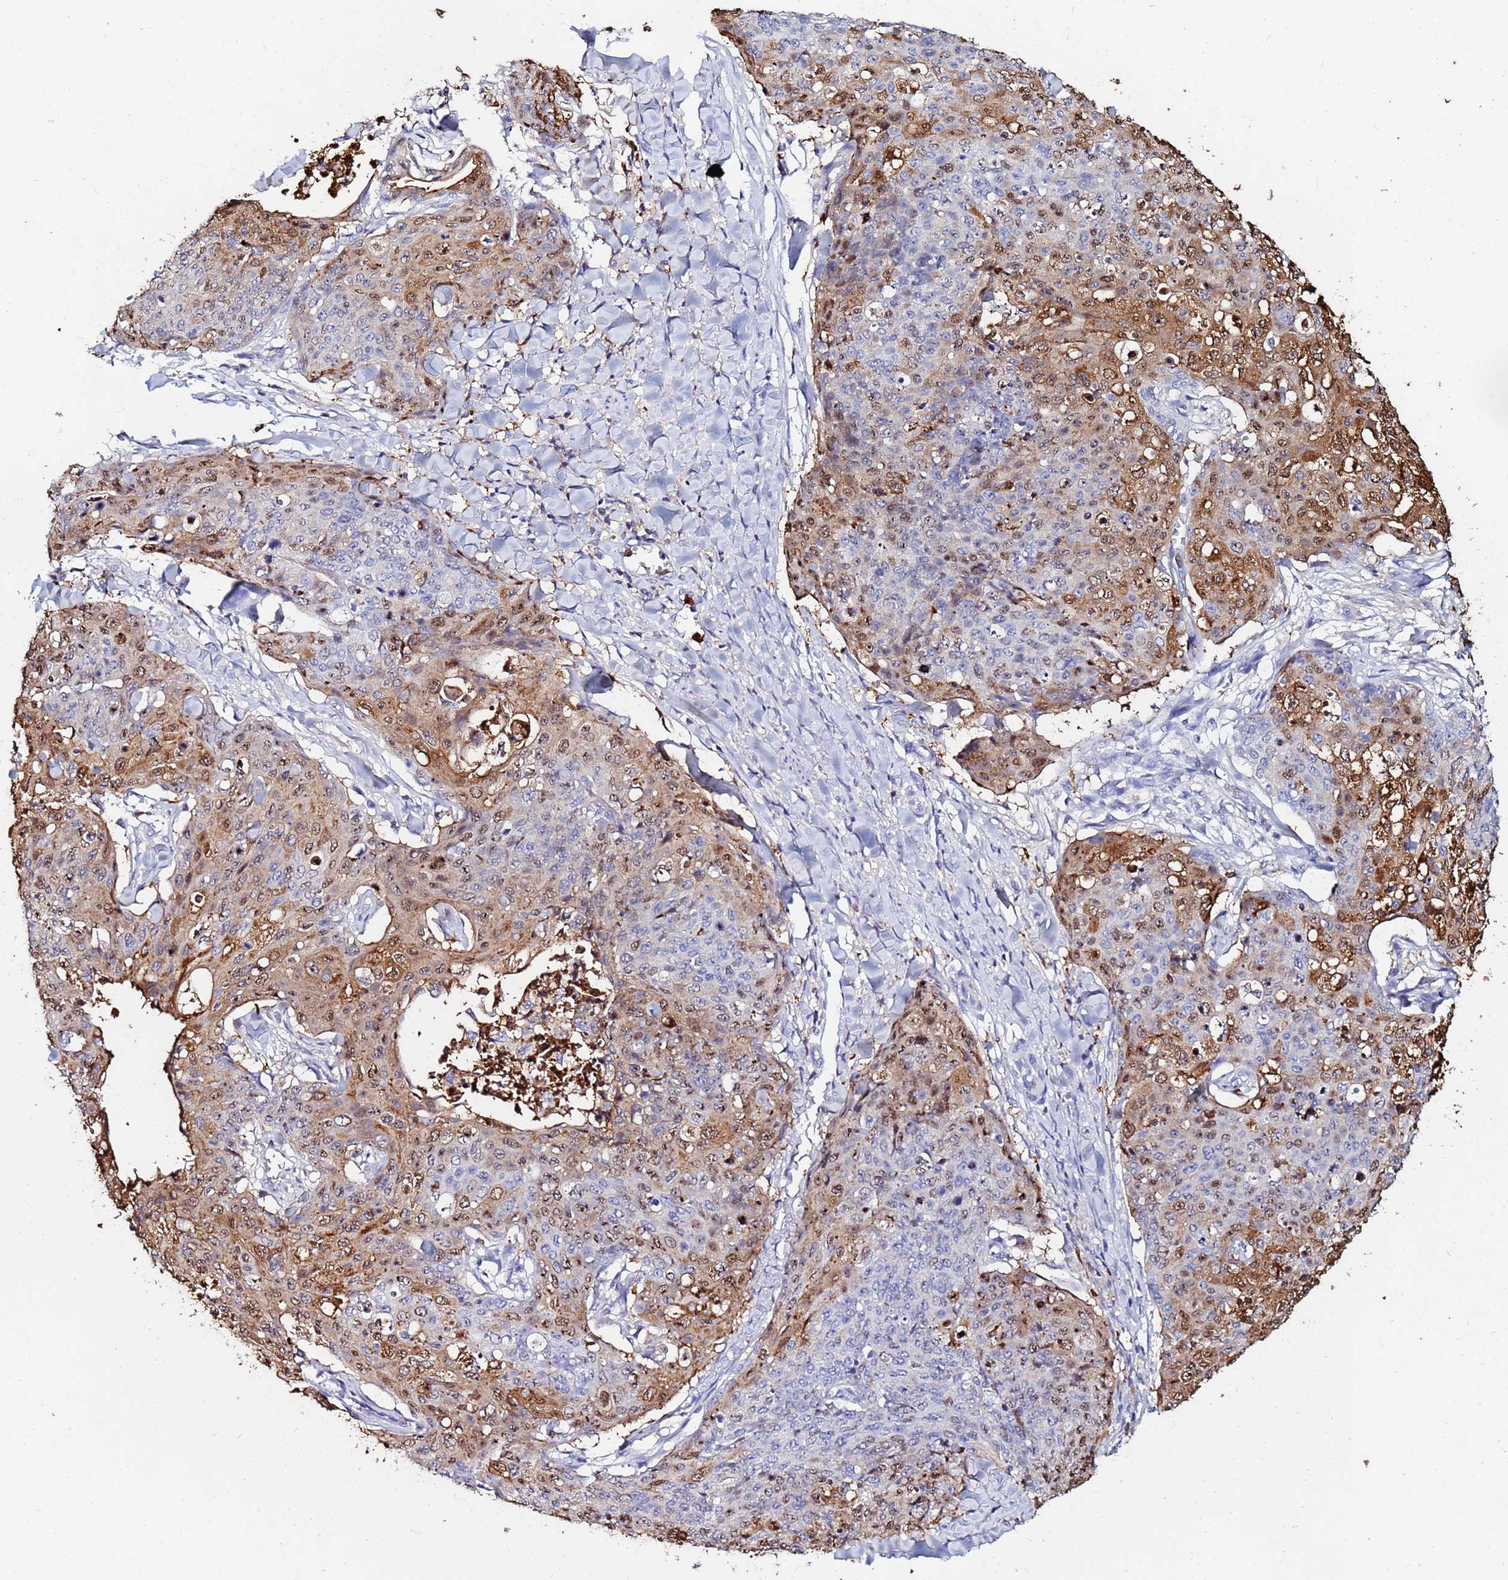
{"staining": {"intensity": "moderate", "quantity": "25%-75%", "location": "cytoplasmic/membranous,nuclear"}, "tissue": "skin cancer", "cell_type": "Tumor cells", "image_type": "cancer", "snomed": [{"axis": "morphology", "description": "Squamous cell carcinoma, NOS"}, {"axis": "topography", "description": "Skin"}, {"axis": "topography", "description": "Vulva"}], "caption": "A micrograph of human squamous cell carcinoma (skin) stained for a protein displays moderate cytoplasmic/membranous and nuclear brown staining in tumor cells.", "gene": "TUBAL3", "patient": {"sex": "female", "age": 85}}